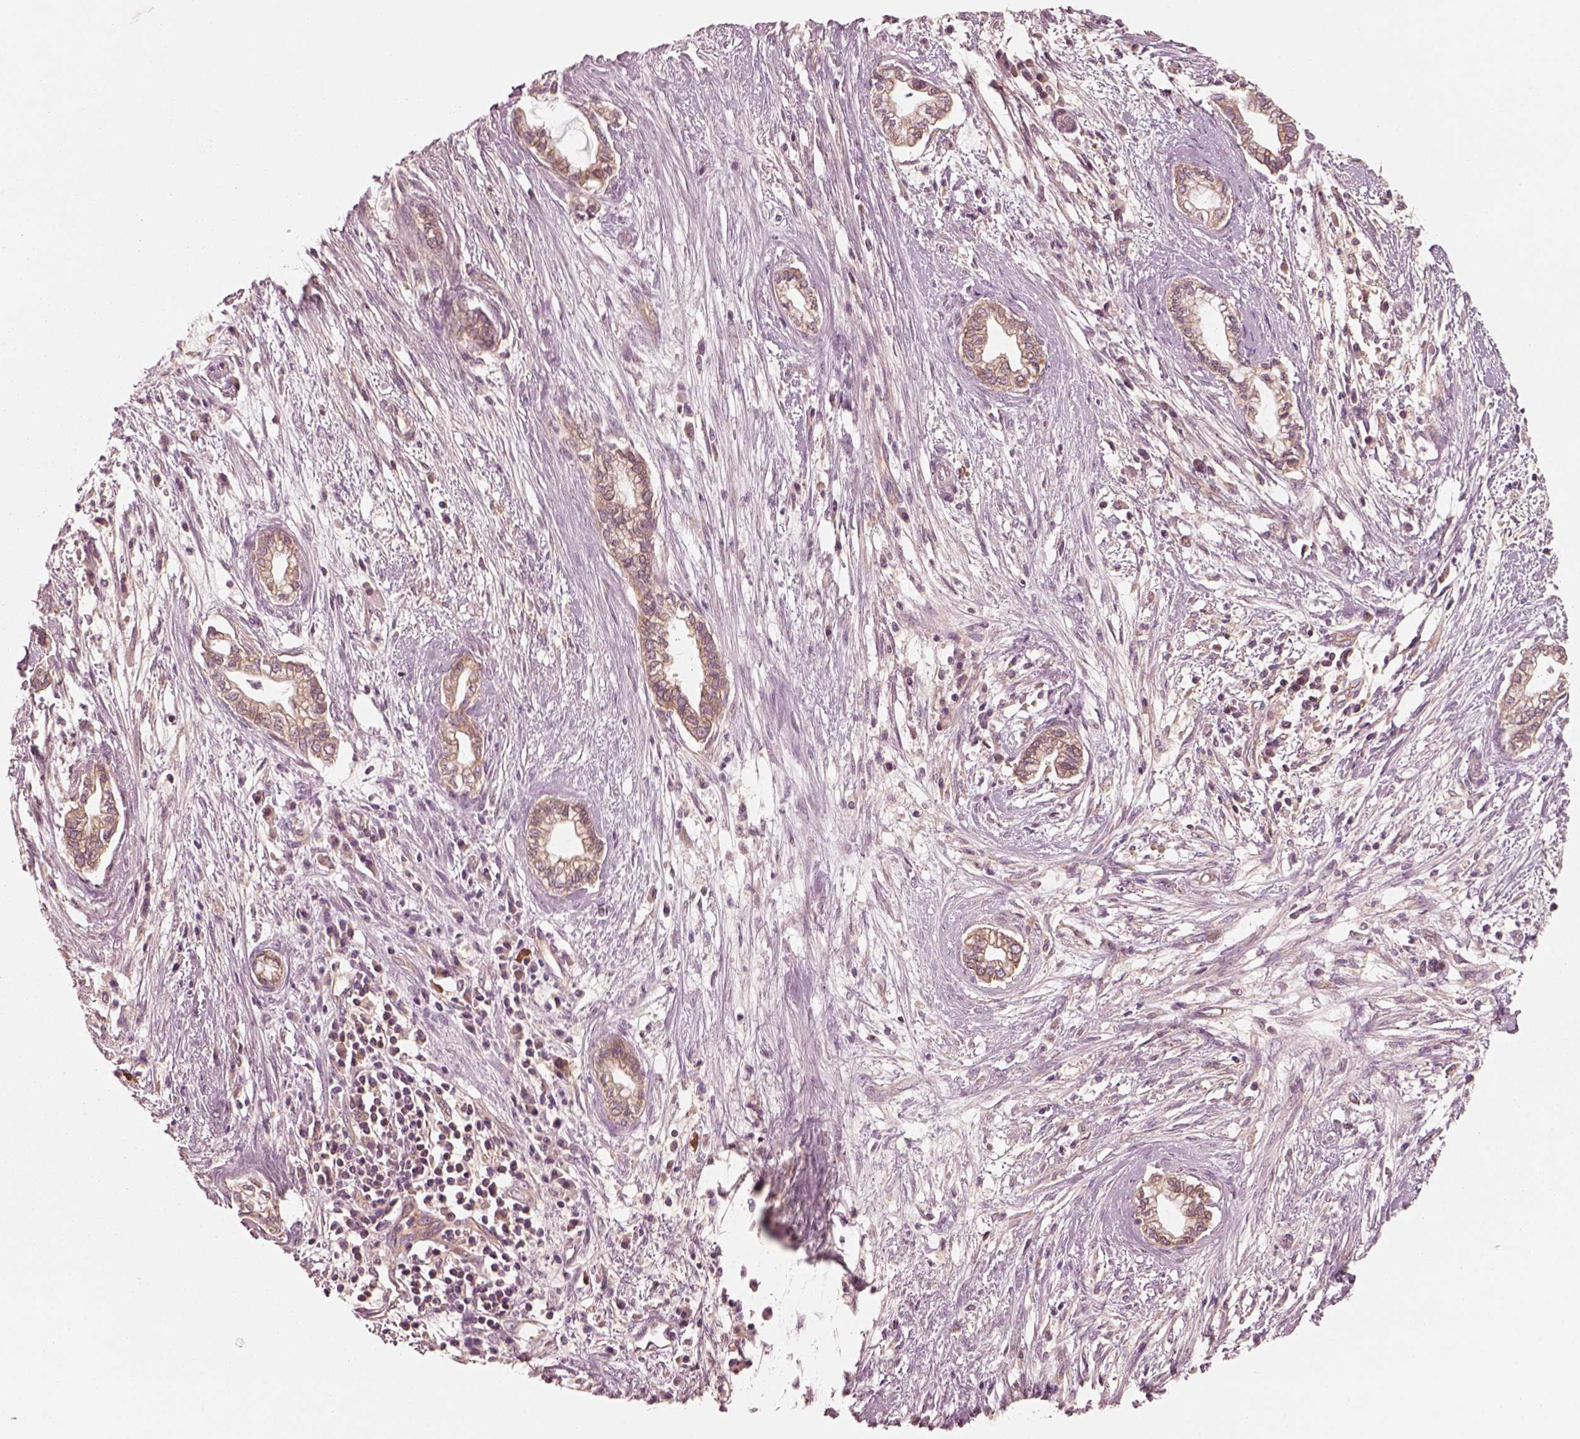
{"staining": {"intensity": "moderate", "quantity": ">75%", "location": "cytoplasmic/membranous"}, "tissue": "cervical cancer", "cell_type": "Tumor cells", "image_type": "cancer", "snomed": [{"axis": "morphology", "description": "Adenocarcinoma, NOS"}, {"axis": "topography", "description": "Cervix"}], "caption": "Protein staining shows moderate cytoplasmic/membranous positivity in about >75% of tumor cells in adenocarcinoma (cervical). The staining is performed using DAB brown chromogen to label protein expression. The nuclei are counter-stained blue using hematoxylin.", "gene": "CNOT2", "patient": {"sex": "female", "age": 62}}